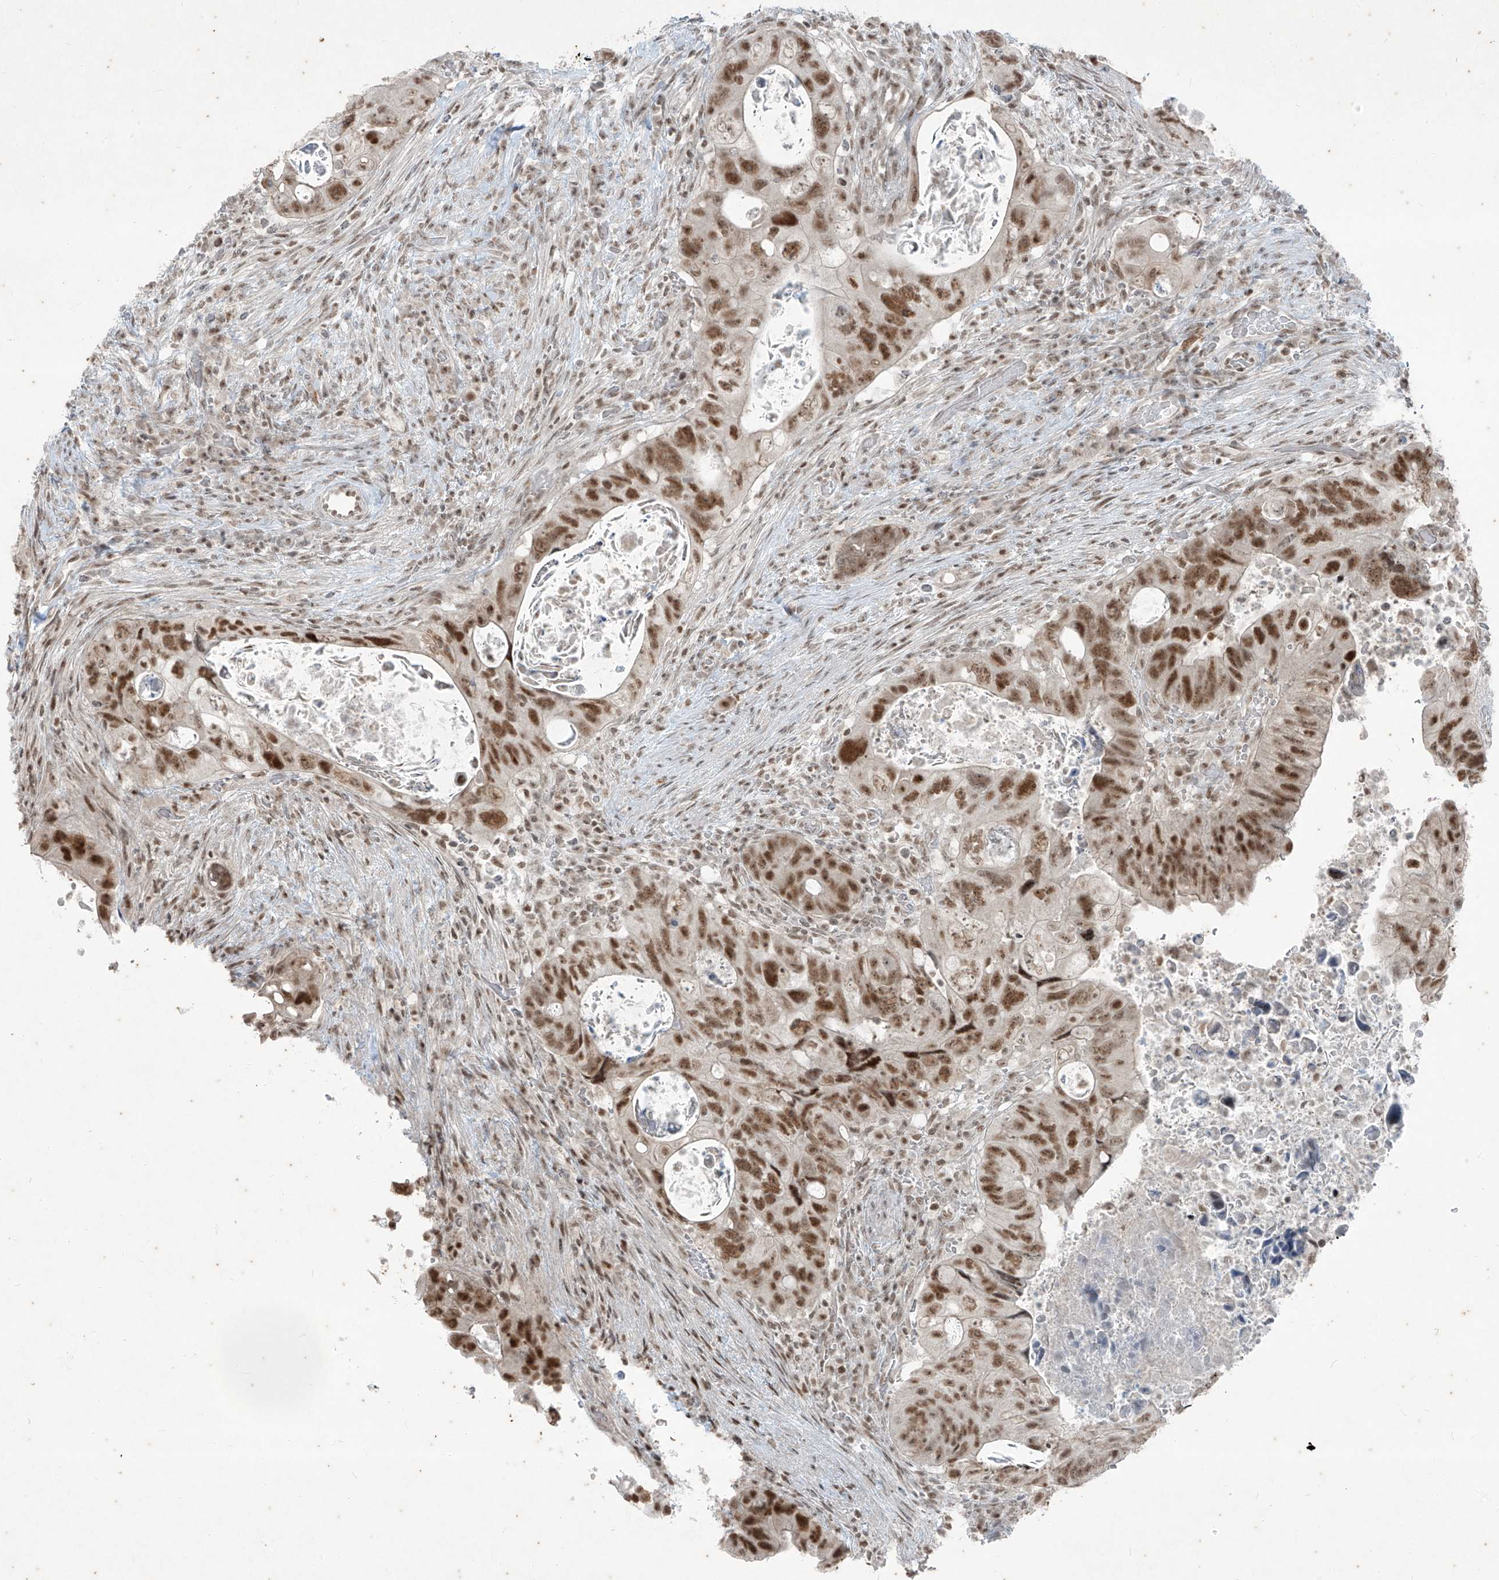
{"staining": {"intensity": "moderate", "quantity": ">75%", "location": "nuclear"}, "tissue": "colorectal cancer", "cell_type": "Tumor cells", "image_type": "cancer", "snomed": [{"axis": "morphology", "description": "Adenocarcinoma, NOS"}, {"axis": "topography", "description": "Rectum"}], "caption": "IHC micrograph of neoplastic tissue: colorectal cancer stained using IHC exhibits medium levels of moderate protein expression localized specifically in the nuclear of tumor cells, appearing as a nuclear brown color.", "gene": "ZNF354B", "patient": {"sex": "male", "age": 59}}